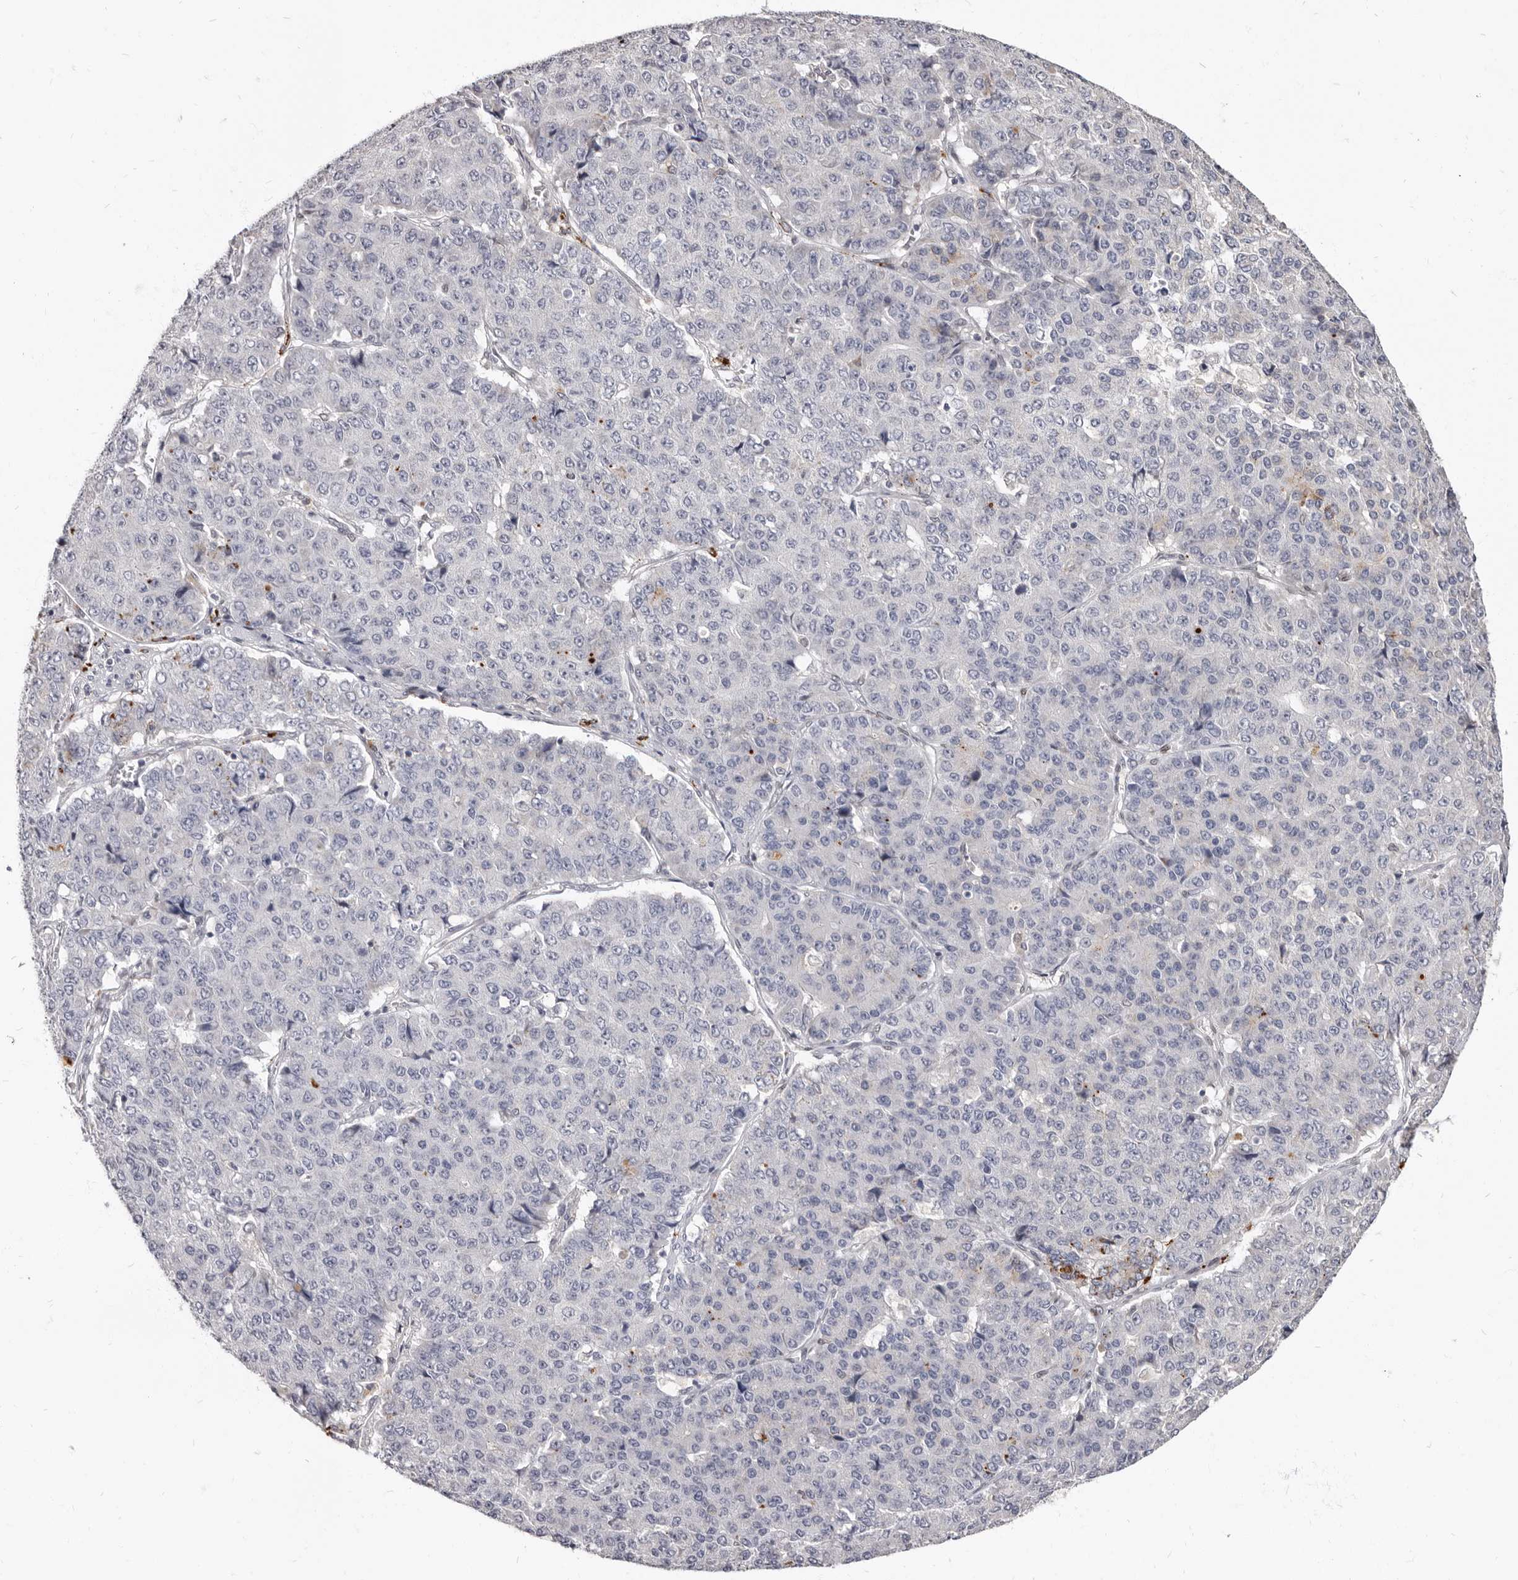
{"staining": {"intensity": "negative", "quantity": "none", "location": "none"}, "tissue": "pancreatic cancer", "cell_type": "Tumor cells", "image_type": "cancer", "snomed": [{"axis": "morphology", "description": "Adenocarcinoma, NOS"}, {"axis": "topography", "description": "Pancreas"}], "caption": "Pancreatic adenocarcinoma was stained to show a protein in brown. There is no significant positivity in tumor cells.", "gene": "MRGPRF", "patient": {"sex": "male", "age": 50}}